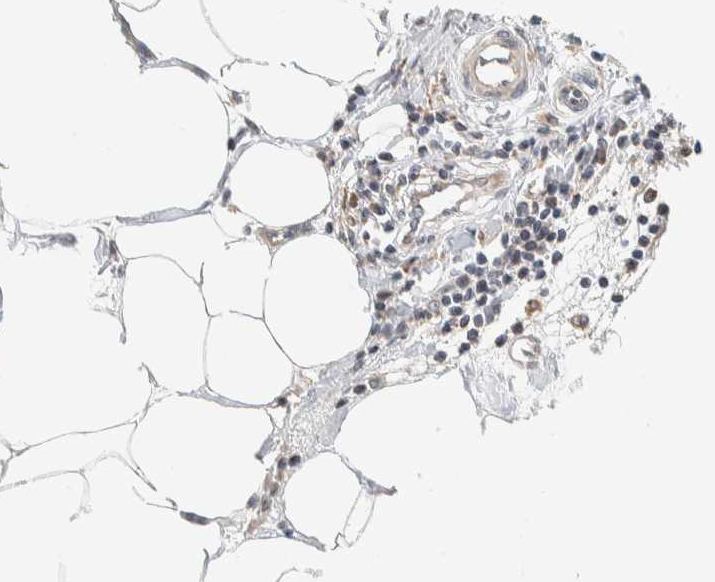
{"staining": {"intensity": "weak", "quantity": "25%-75%", "location": "cytoplasmic/membranous"}, "tissue": "adipose tissue", "cell_type": "Adipocytes", "image_type": "normal", "snomed": [{"axis": "morphology", "description": "Normal tissue, NOS"}, {"axis": "morphology", "description": "Adenocarcinoma, NOS"}, {"axis": "topography", "description": "Colon"}, {"axis": "topography", "description": "Peripheral nerve tissue"}], "caption": "A high-resolution histopathology image shows immunohistochemistry staining of normal adipose tissue, which displays weak cytoplasmic/membranous positivity in approximately 25%-75% of adipocytes.", "gene": "KIF9", "patient": {"sex": "male", "age": 14}}